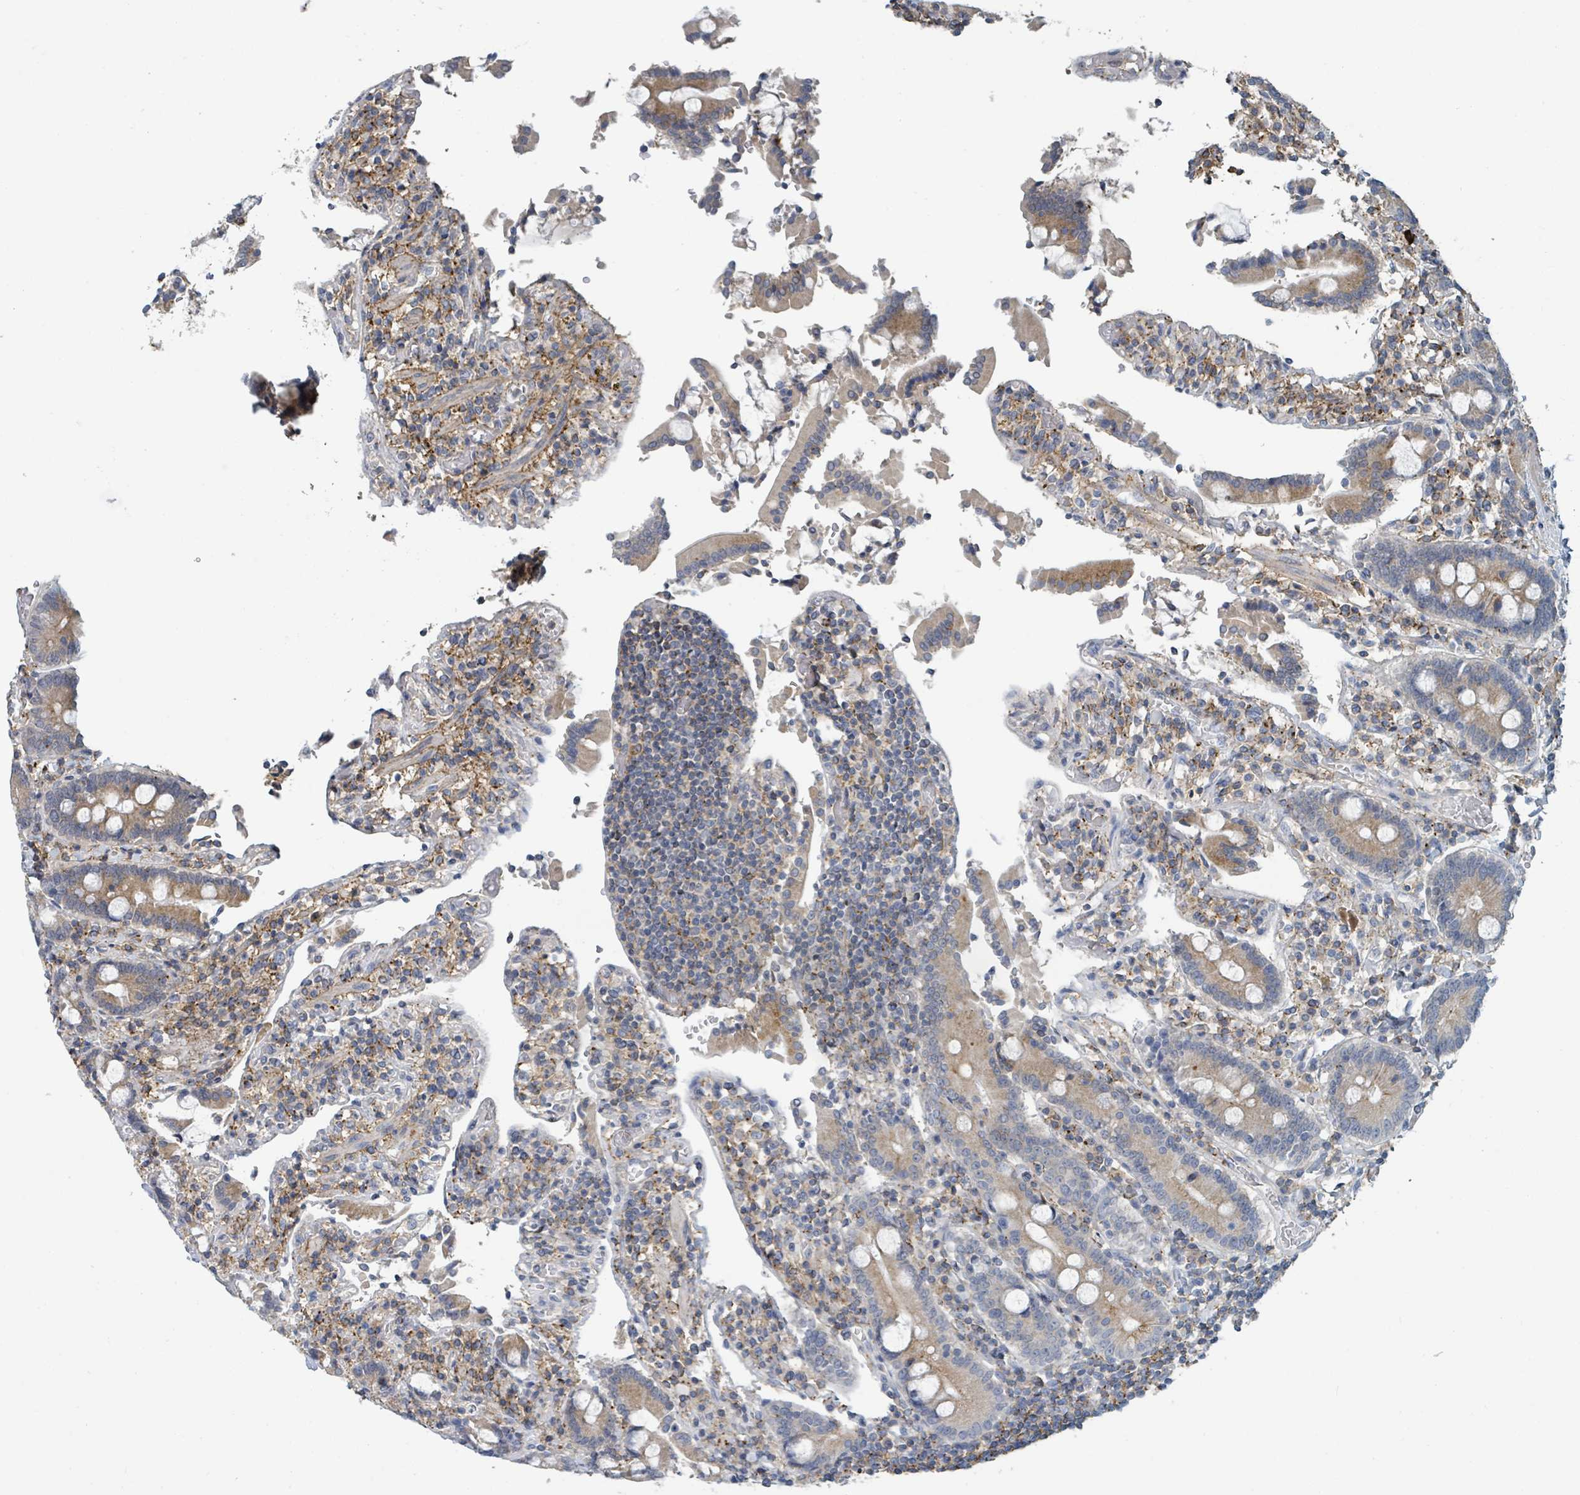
{"staining": {"intensity": "strong", "quantity": "25%-75%", "location": "cytoplasmic/membranous"}, "tissue": "duodenum", "cell_type": "Glandular cells", "image_type": "normal", "snomed": [{"axis": "morphology", "description": "Normal tissue, NOS"}, {"axis": "topography", "description": "Duodenum"}], "caption": "Immunohistochemistry (DAB) staining of unremarkable duodenum demonstrates strong cytoplasmic/membranous protein staining in about 25%-75% of glandular cells.", "gene": "LRRC42", "patient": {"sex": "male", "age": 55}}